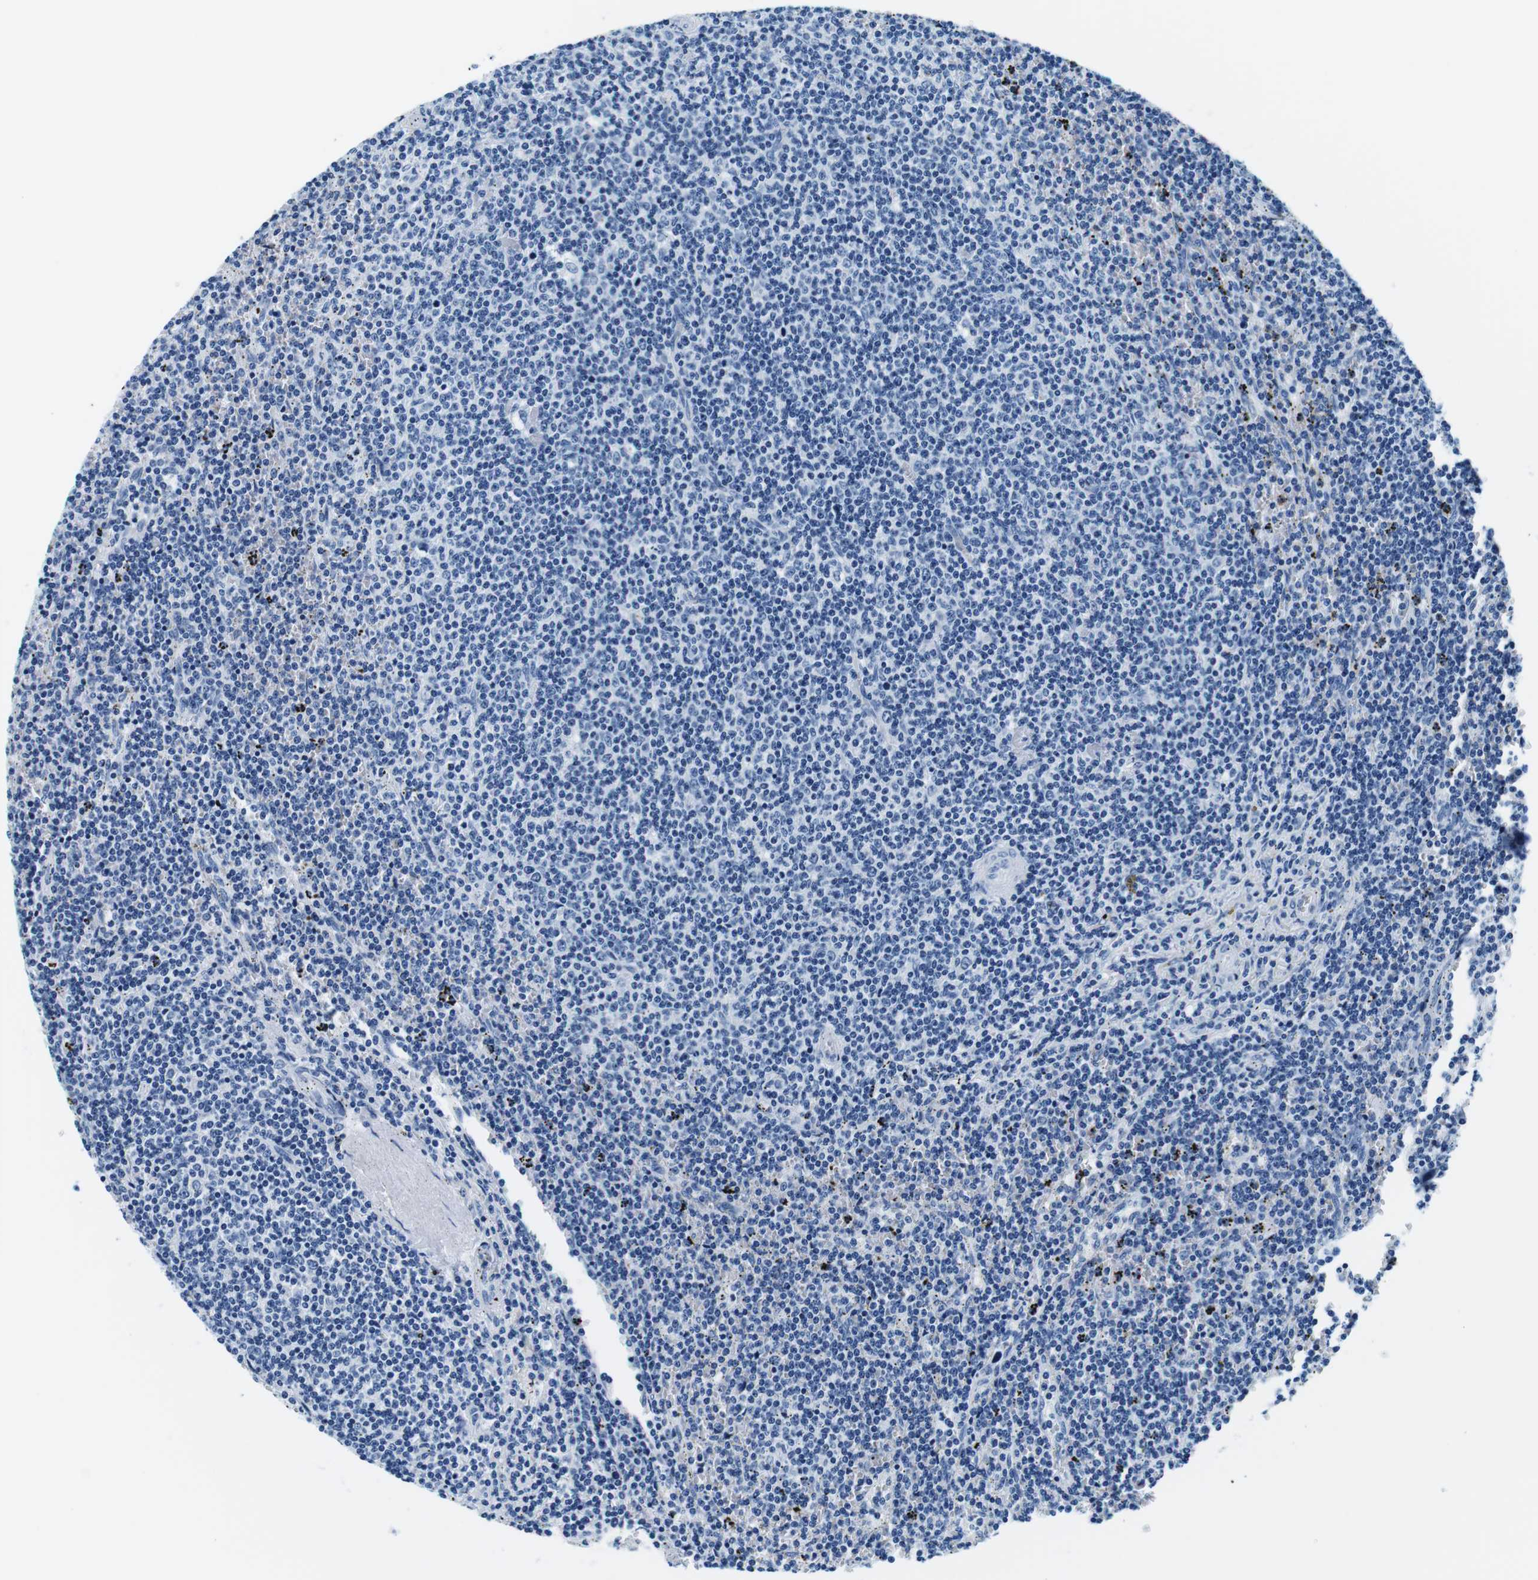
{"staining": {"intensity": "negative", "quantity": "none", "location": "none"}, "tissue": "lymphoma", "cell_type": "Tumor cells", "image_type": "cancer", "snomed": [{"axis": "morphology", "description": "Malignant lymphoma, non-Hodgkin's type, Low grade"}, {"axis": "topography", "description": "Spleen"}], "caption": "The micrograph shows no staining of tumor cells in lymphoma.", "gene": "ELANE", "patient": {"sex": "female", "age": 50}}